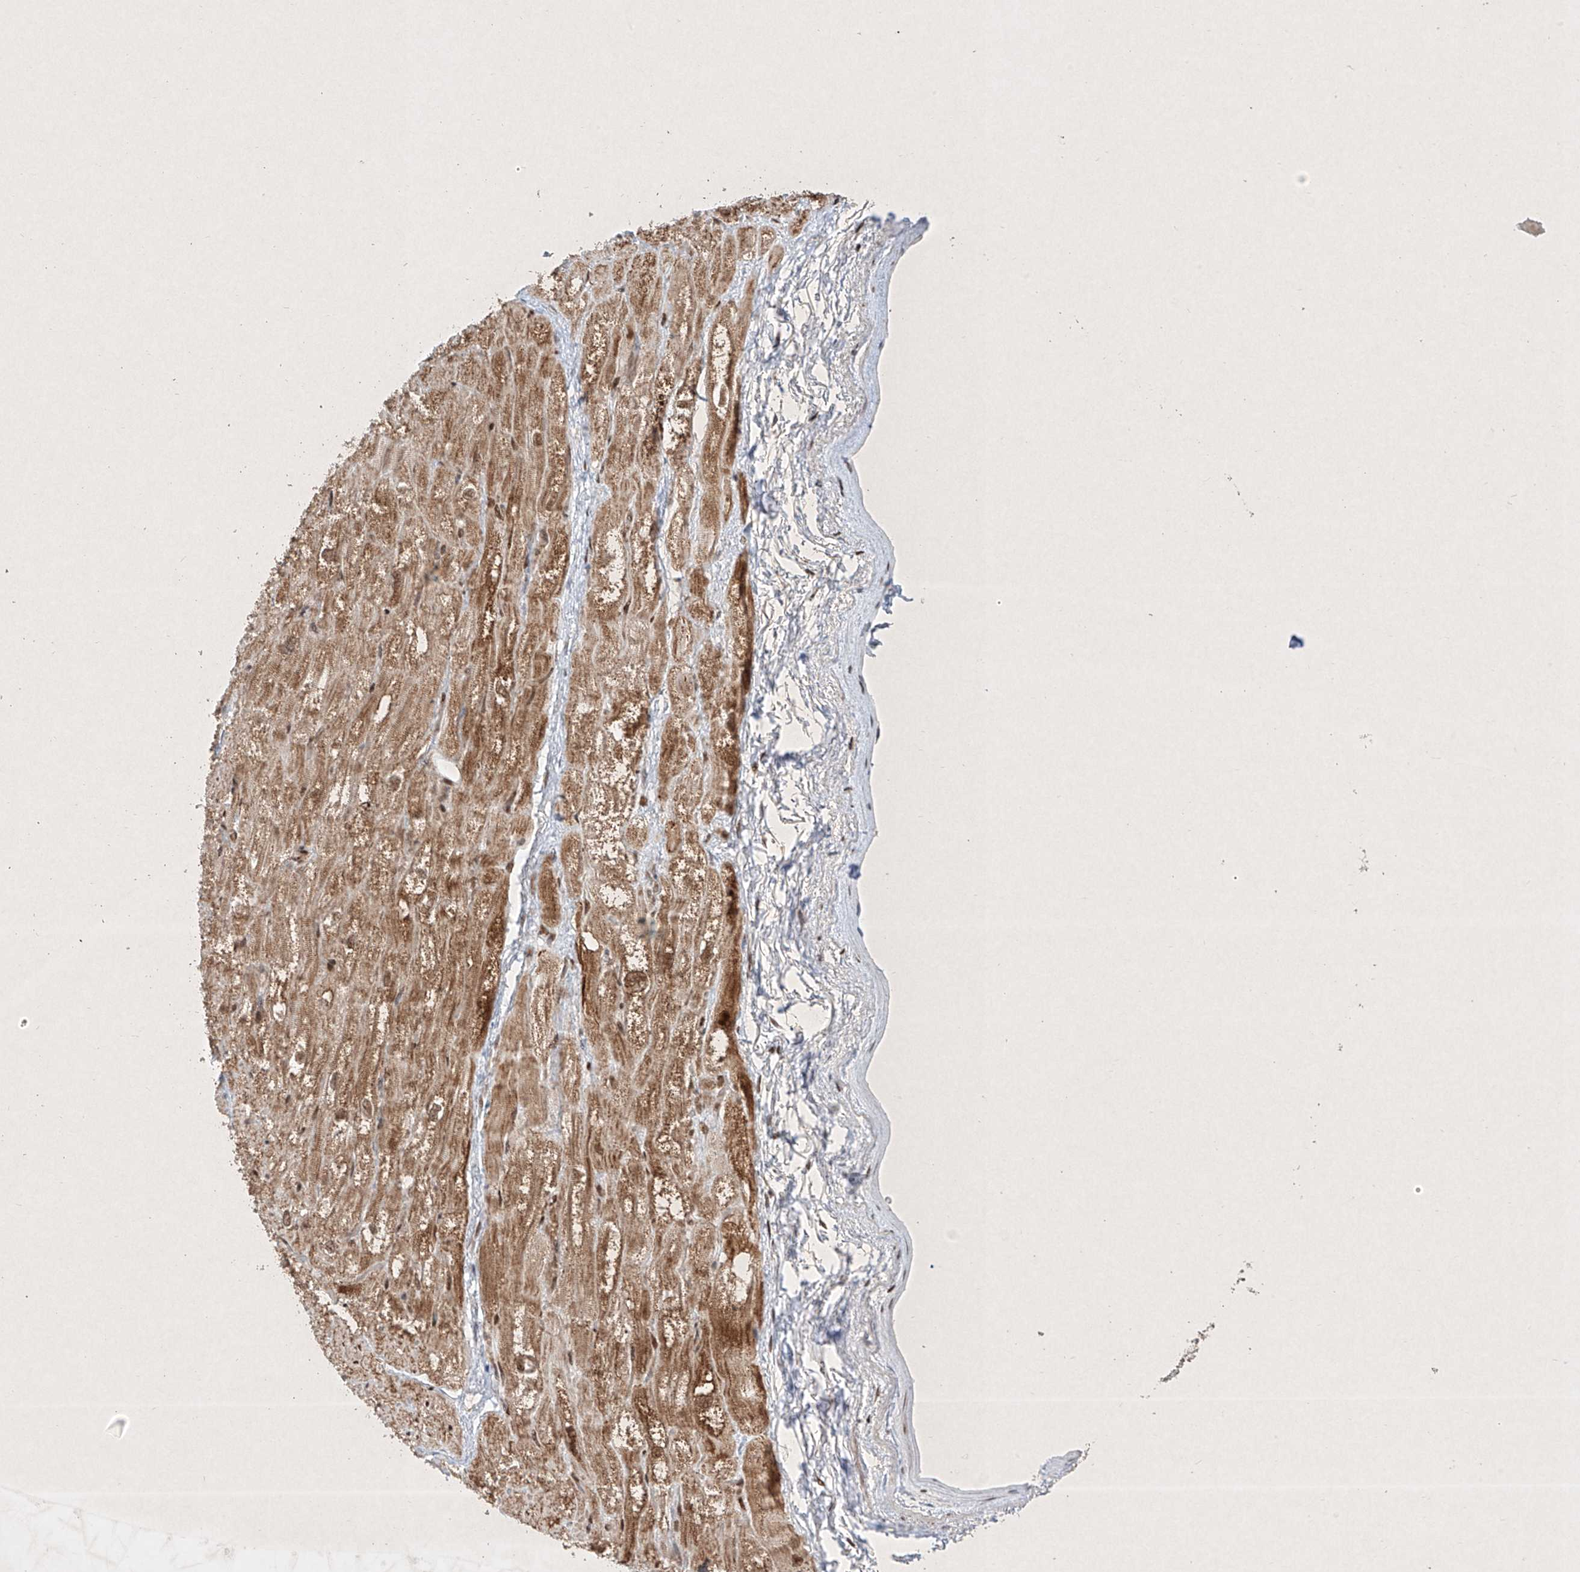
{"staining": {"intensity": "moderate", "quantity": ">75%", "location": "cytoplasmic/membranous"}, "tissue": "heart muscle", "cell_type": "Cardiomyocytes", "image_type": "normal", "snomed": [{"axis": "morphology", "description": "Normal tissue, NOS"}, {"axis": "topography", "description": "Heart"}], "caption": "IHC micrograph of benign heart muscle stained for a protein (brown), which exhibits medium levels of moderate cytoplasmic/membranous expression in about >75% of cardiomyocytes.", "gene": "EPG5", "patient": {"sex": "male", "age": 50}}